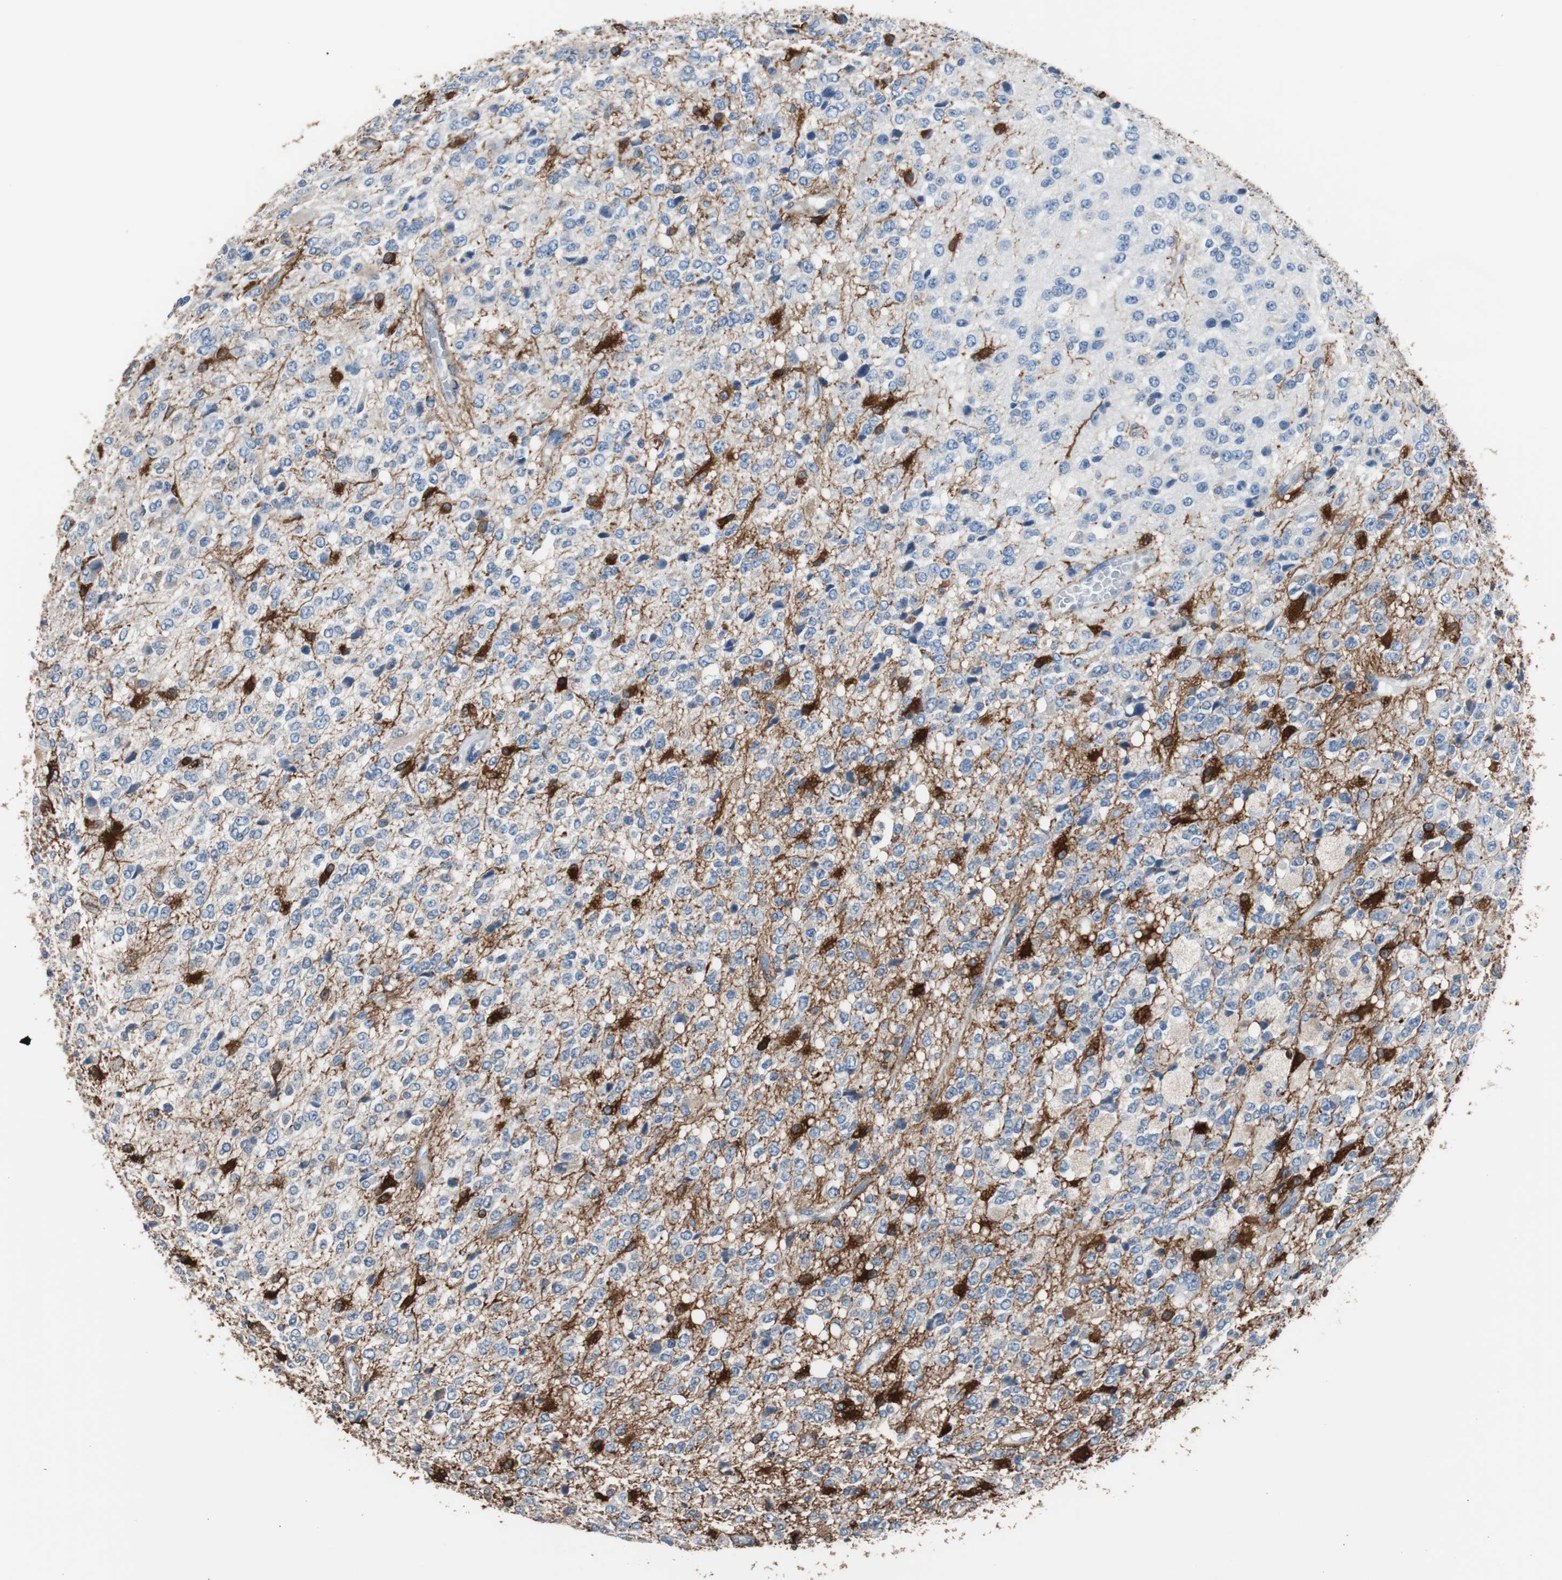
{"staining": {"intensity": "strong", "quantity": "25%-75%", "location": "cytoplasmic/membranous"}, "tissue": "glioma", "cell_type": "Tumor cells", "image_type": "cancer", "snomed": [{"axis": "morphology", "description": "Glioma, malignant, High grade"}, {"axis": "topography", "description": "pancreas cauda"}], "caption": "Immunohistochemistry (IHC) image of neoplastic tissue: human glioma stained using IHC displays high levels of strong protein expression localized specifically in the cytoplasmic/membranous of tumor cells, appearing as a cytoplasmic/membranous brown color.", "gene": "PBXIP1", "patient": {"sex": "male", "age": 60}}